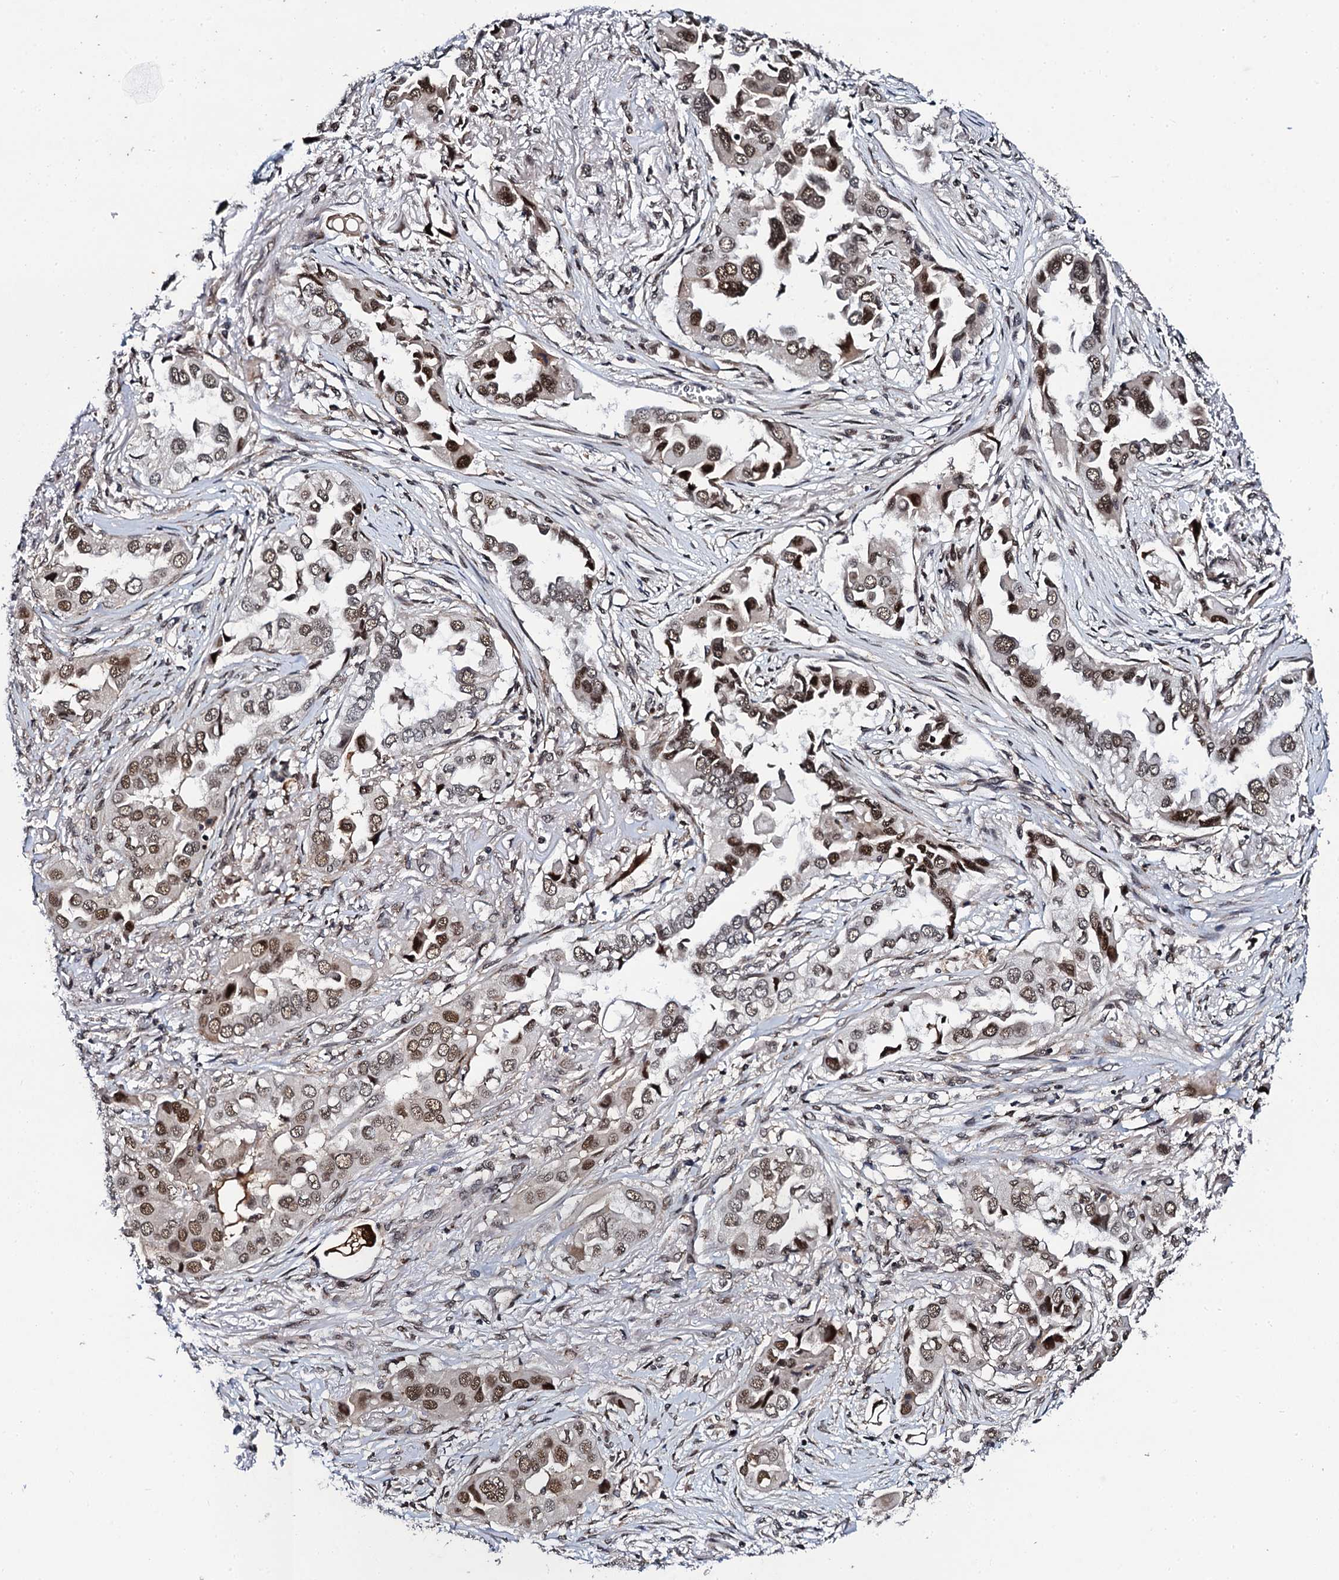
{"staining": {"intensity": "moderate", "quantity": ">75%", "location": "nuclear"}, "tissue": "lung cancer", "cell_type": "Tumor cells", "image_type": "cancer", "snomed": [{"axis": "morphology", "description": "Adenocarcinoma, NOS"}, {"axis": "topography", "description": "Lung"}], "caption": "An image of human adenocarcinoma (lung) stained for a protein shows moderate nuclear brown staining in tumor cells.", "gene": "CSTF3", "patient": {"sex": "female", "age": 76}}